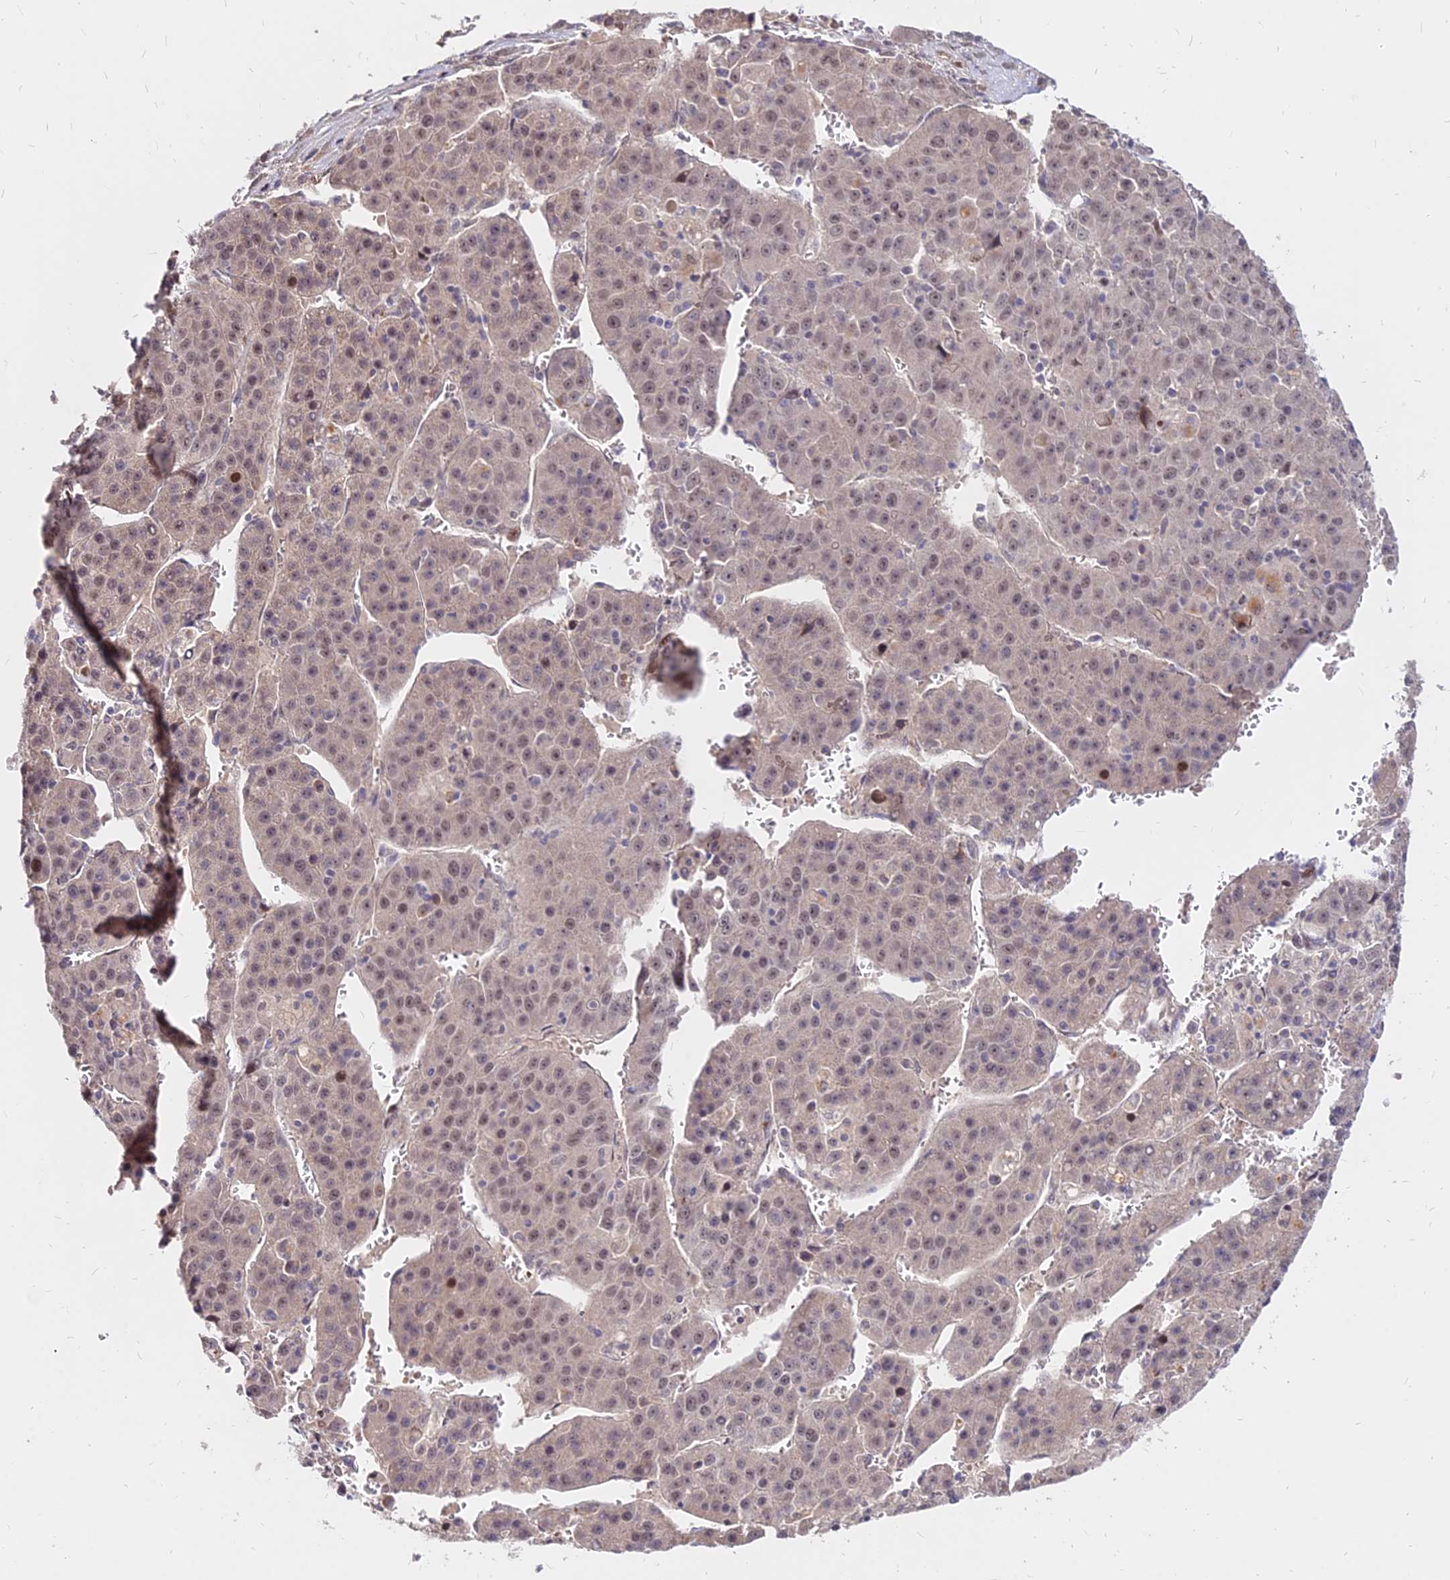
{"staining": {"intensity": "weak", "quantity": ">75%", "location": "nuclear"}, "tissue": "liver cancer", "cell_type": "Tumor cells", "image_type": "cancer", "snomed": [{"axis": "morphology", "description": "Carcinoma, Hepatocellular, NOS"}, {"axis": "topography", "description": "Liver"}], "caption": "Immunohistochemical staining of human liver cancer displays low levels of weak nuclear expression in approximately >75% of tumor cells. (brown staining indicates protein expression, while blue staining denotes nuclei).", "gene": "C11orf68", "patient": {"sex": "female", "age": 53}}